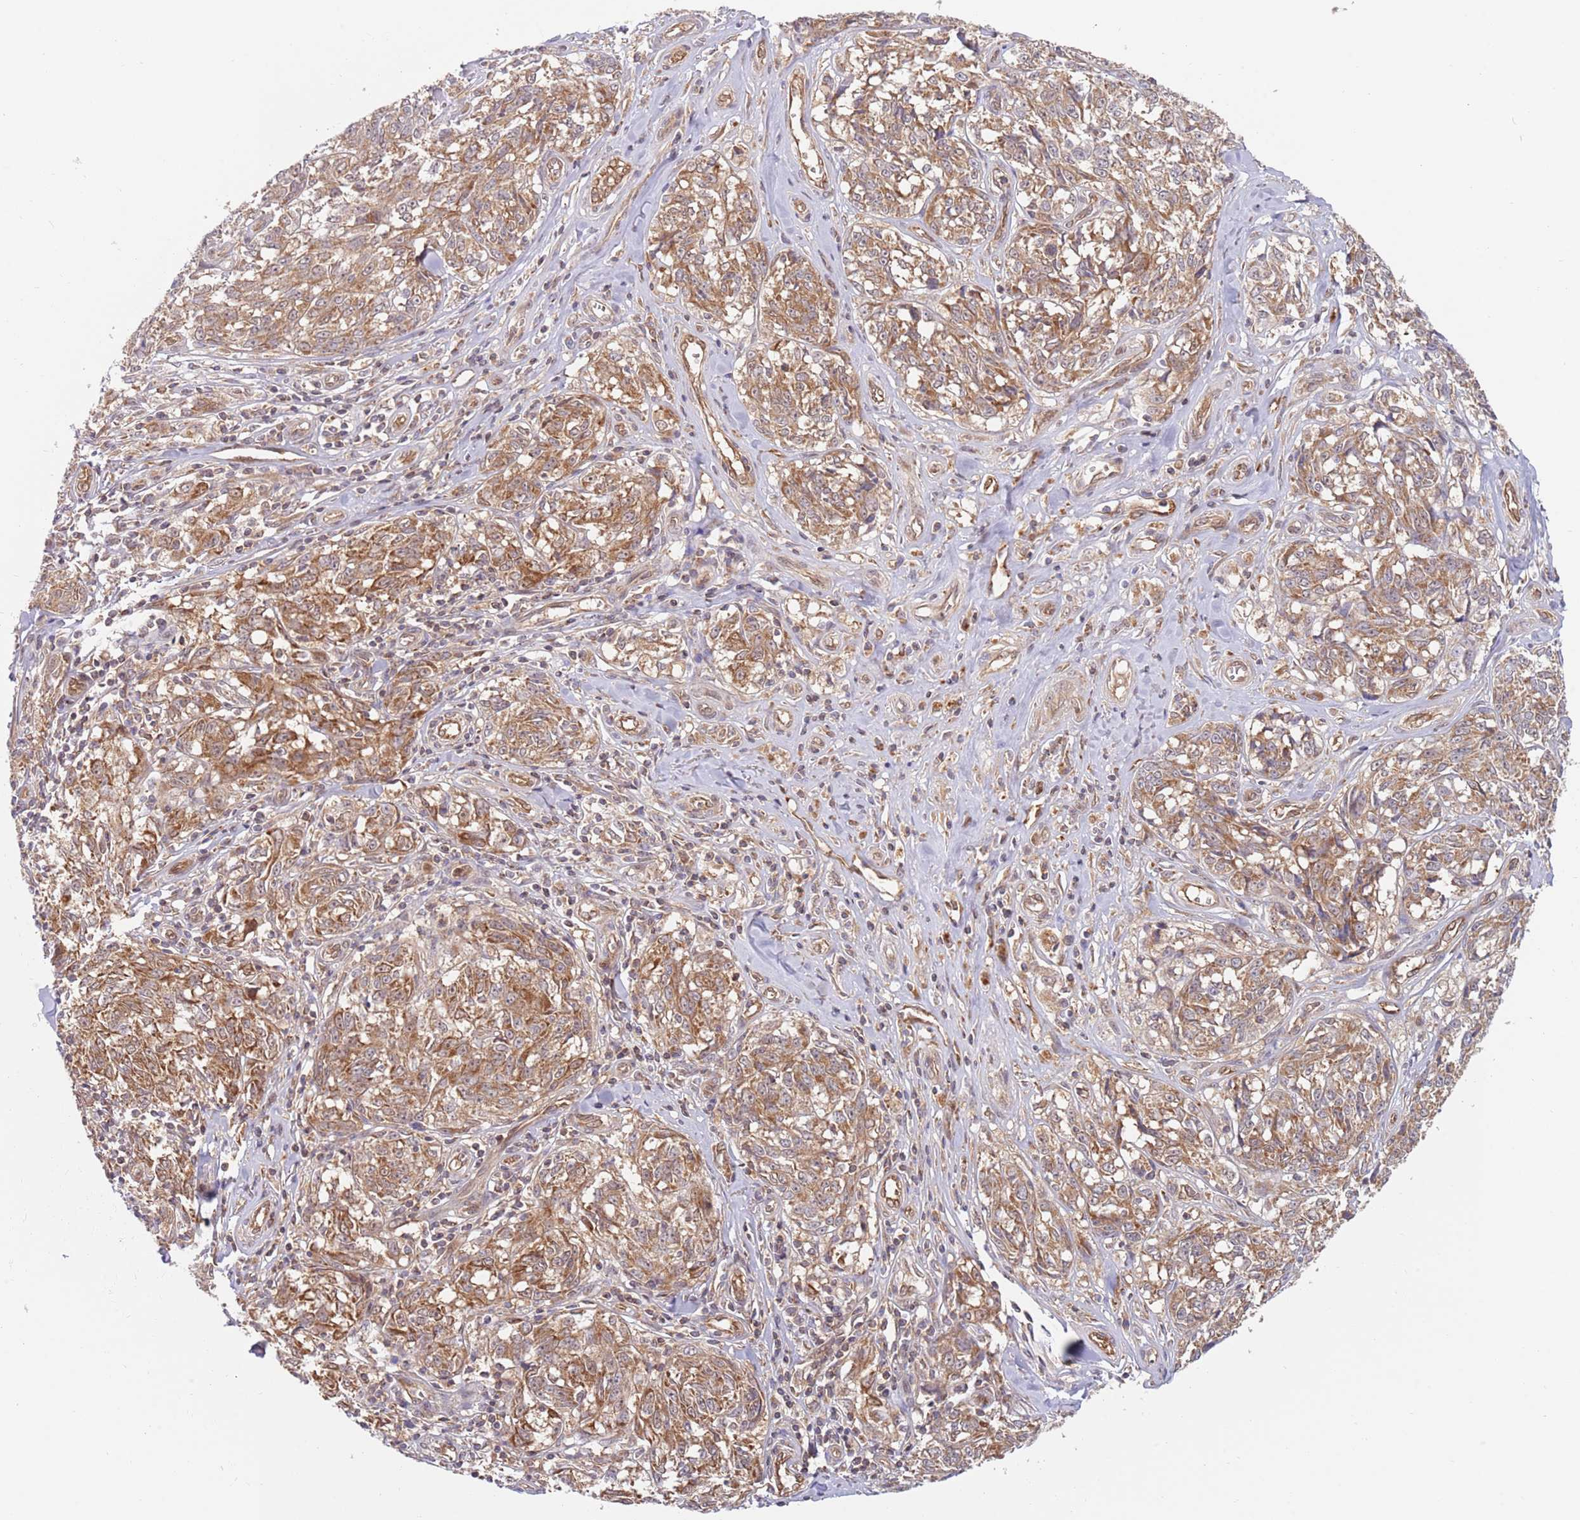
{"staining": {"intensity": "moderate", "quantity": ">75%", "location": "cytoplasmic/membranous"}, "tissue": "melanoma", "cell_type": "Tumor cells", "image_type": "cancer", "snomed": [{"axis": "morphology", "description": "Normal tissue, NOS"}, {"axis": "morphology", "description": "Malignant melanoma, NOS"}, {"axis": "topography", "description": "Skin"}], "caption": "IHC staining of malignant melanoma, which displays medium levels of moderate cytoplasmic/membranous expression in approximately >75% of tumor cells indicating moderate cytoplasmic/membranous protein expression. The staining was performed using DAB (brown) for protein detection and nuclei were counterstained in hematoxylin (blue).", "gene": "GUK1", "patient": {"sex": "female", "age": 64}}